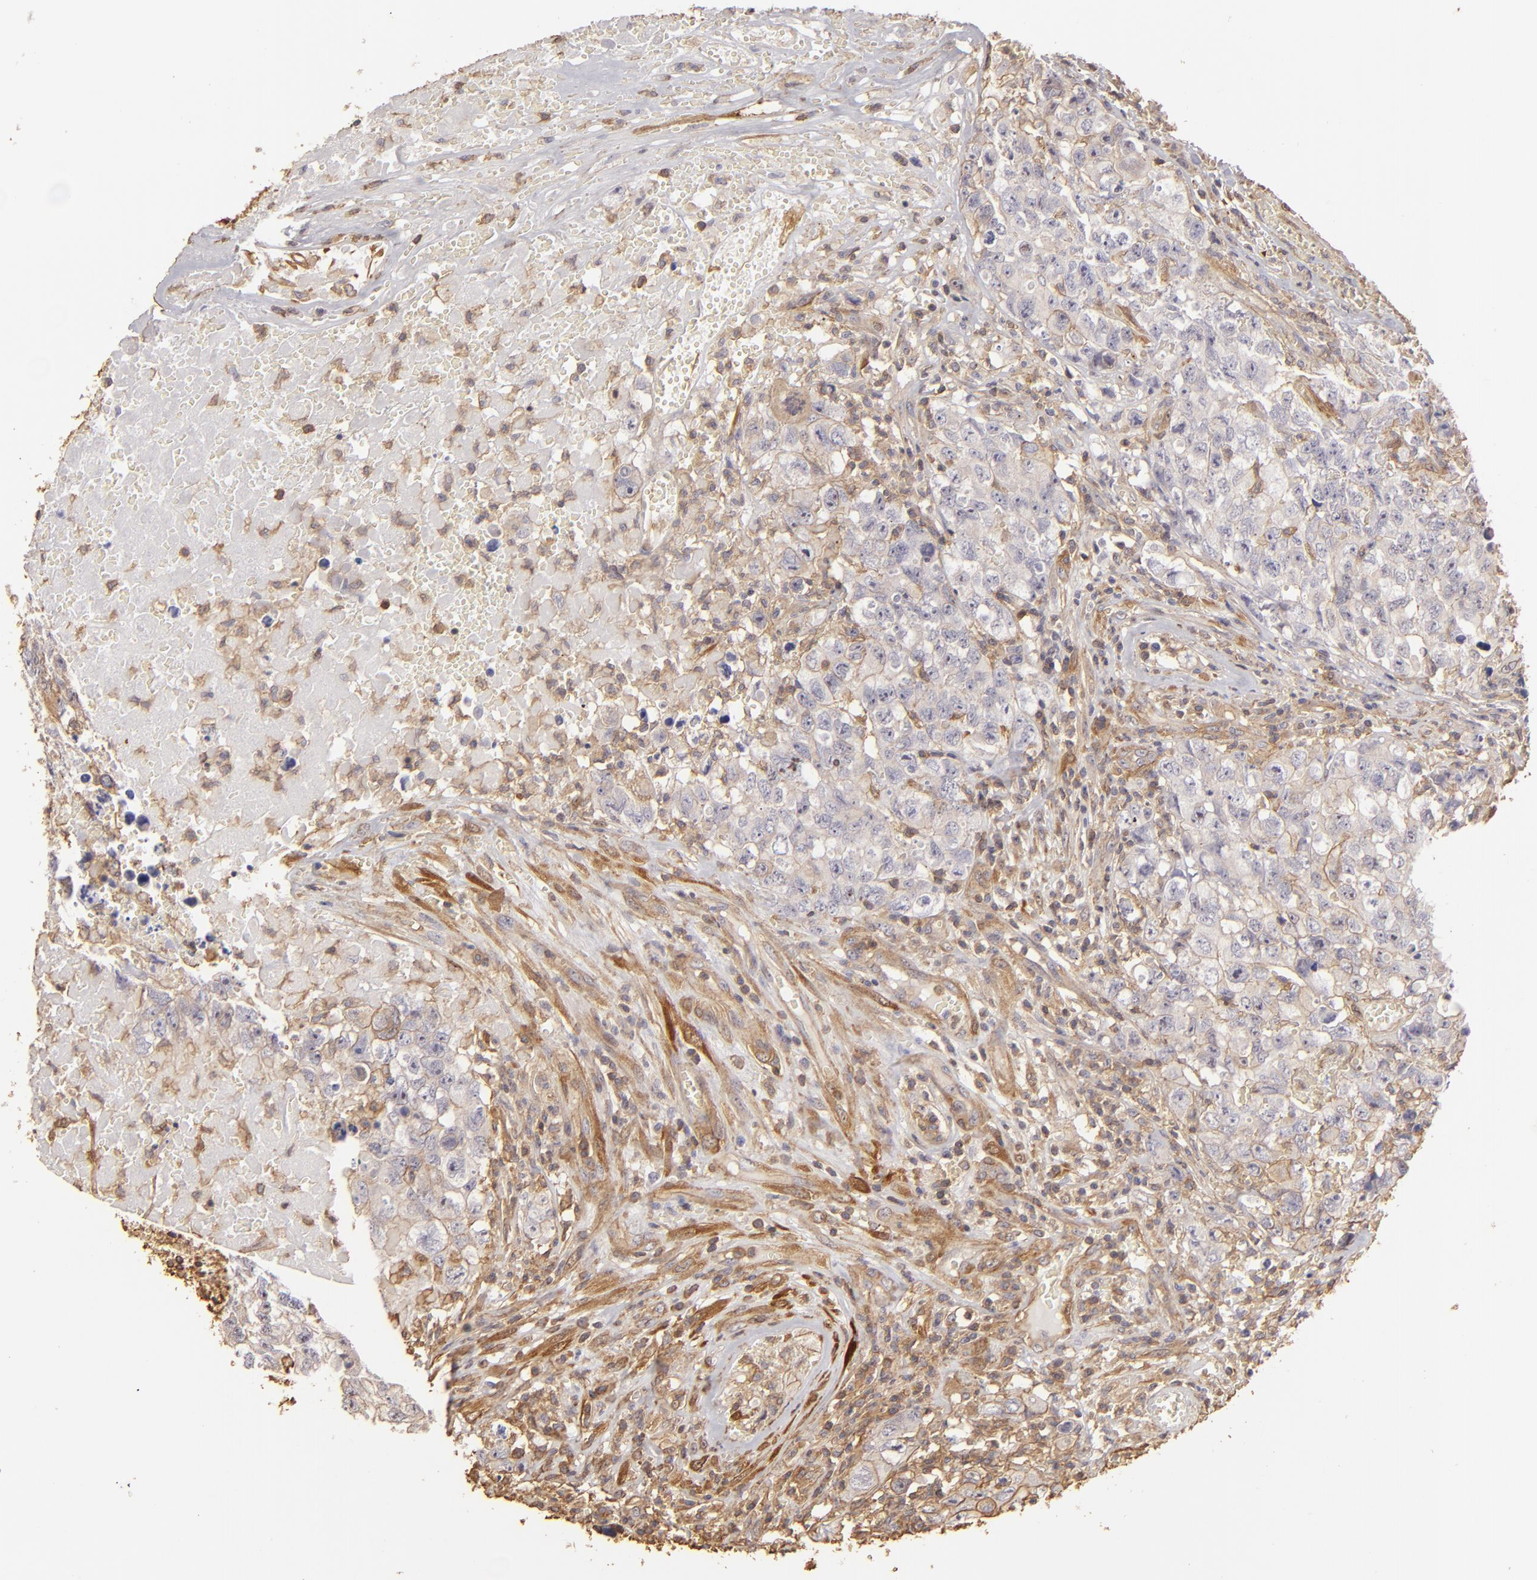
{"staining": {"intensity": "weak", "quantity": "<25%", "location": "cytoplasmic/membranous"}, "tissue": "testis cancer", "cell_type": "Tumor cells", "image_type": "cancer", "snomed": [{"axis": "morphology", "description": "Carcinoma, Embryonal, NOS"}, {"axis": "topography", "description": "Testis"}], "caption": "The micrograph shows no staining of tumor cells in testis cancer.", "gene": "HSPB6", "patient": {"sex": "male", "age": 31}}